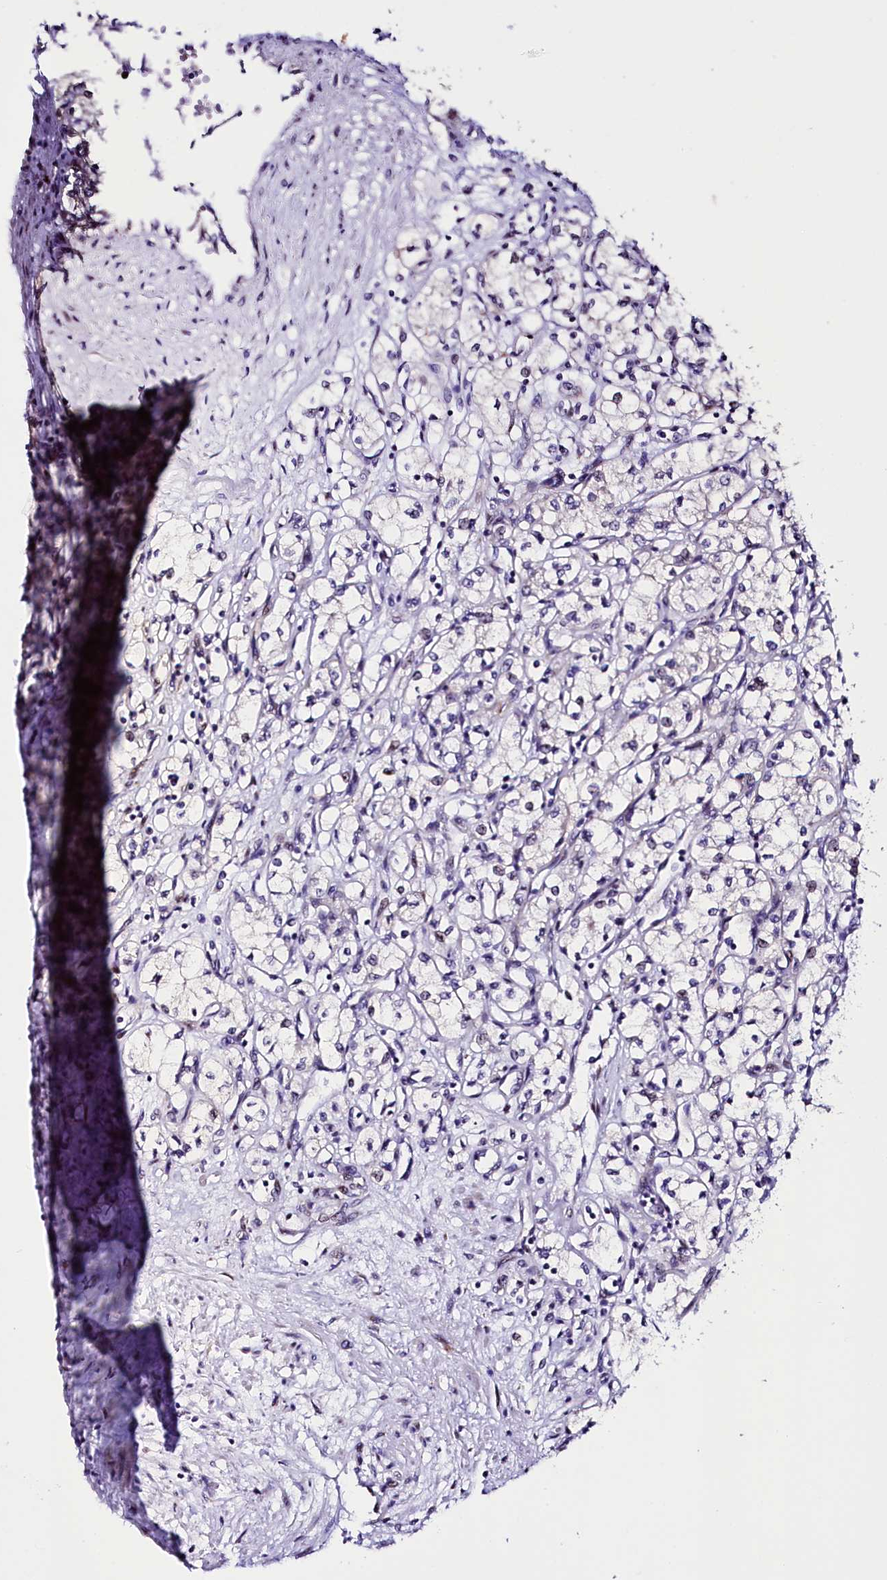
{"staining": {"intensity": "negative", "quantity": "none", "location": "none"}, "tissue": "renal cancer", "cell_type": "Tumor cells", "image_type": "cancer", "snomed": [{"axis": "morphology", "description": "Adenocarcinoma, NOS"}, {"axis": "topography", "description": "Kidney"}], "caption": "IHC histopathology image of neoplastic tissue: human adenocarcinoma (renal) stained with DAB (3,3'-diaminobenzidine) displays no significant protein staining in tumor cells.", "gene": "TRMT112", "patient": {"sex": "male", "age": 59}}